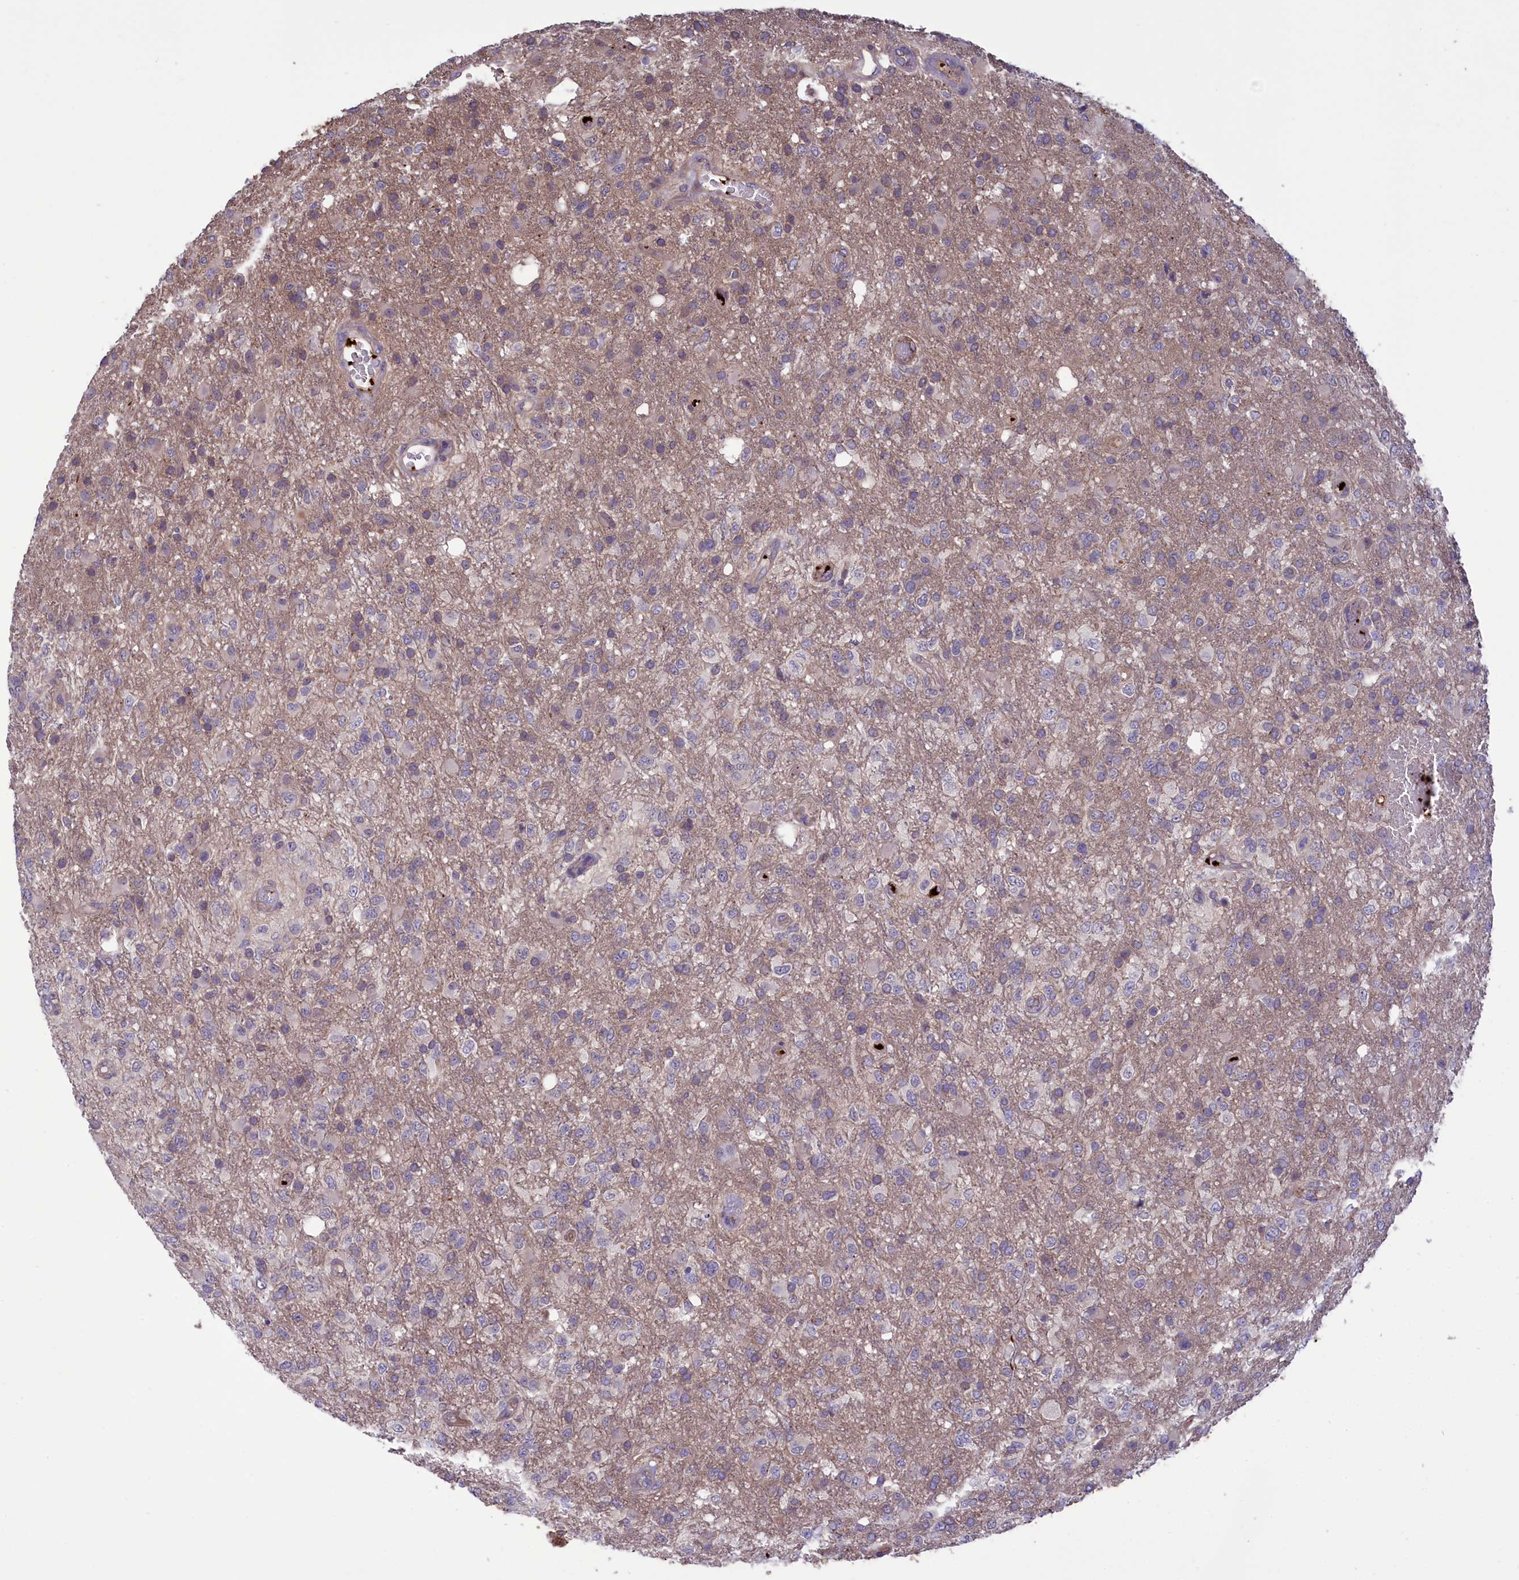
{"staining": {"intensity": "negative", "quantity": "none", "location": "none"}, "tissue": "glioma", "cell_type": "Tumor cells", "image_type": "cancer", "snomed": [{"axis": "morphology", "description": "Glioma, malignant, High grade"}, {"axis": "topography", "description": "Brain"}], "caption": "High-grade glioma (malignant) stained for a protein using immunohistochemistry (IHC) displays no expression tumor cells.", "gene": "HEATR3", "patient": {"sex": "female", "age": 74}}